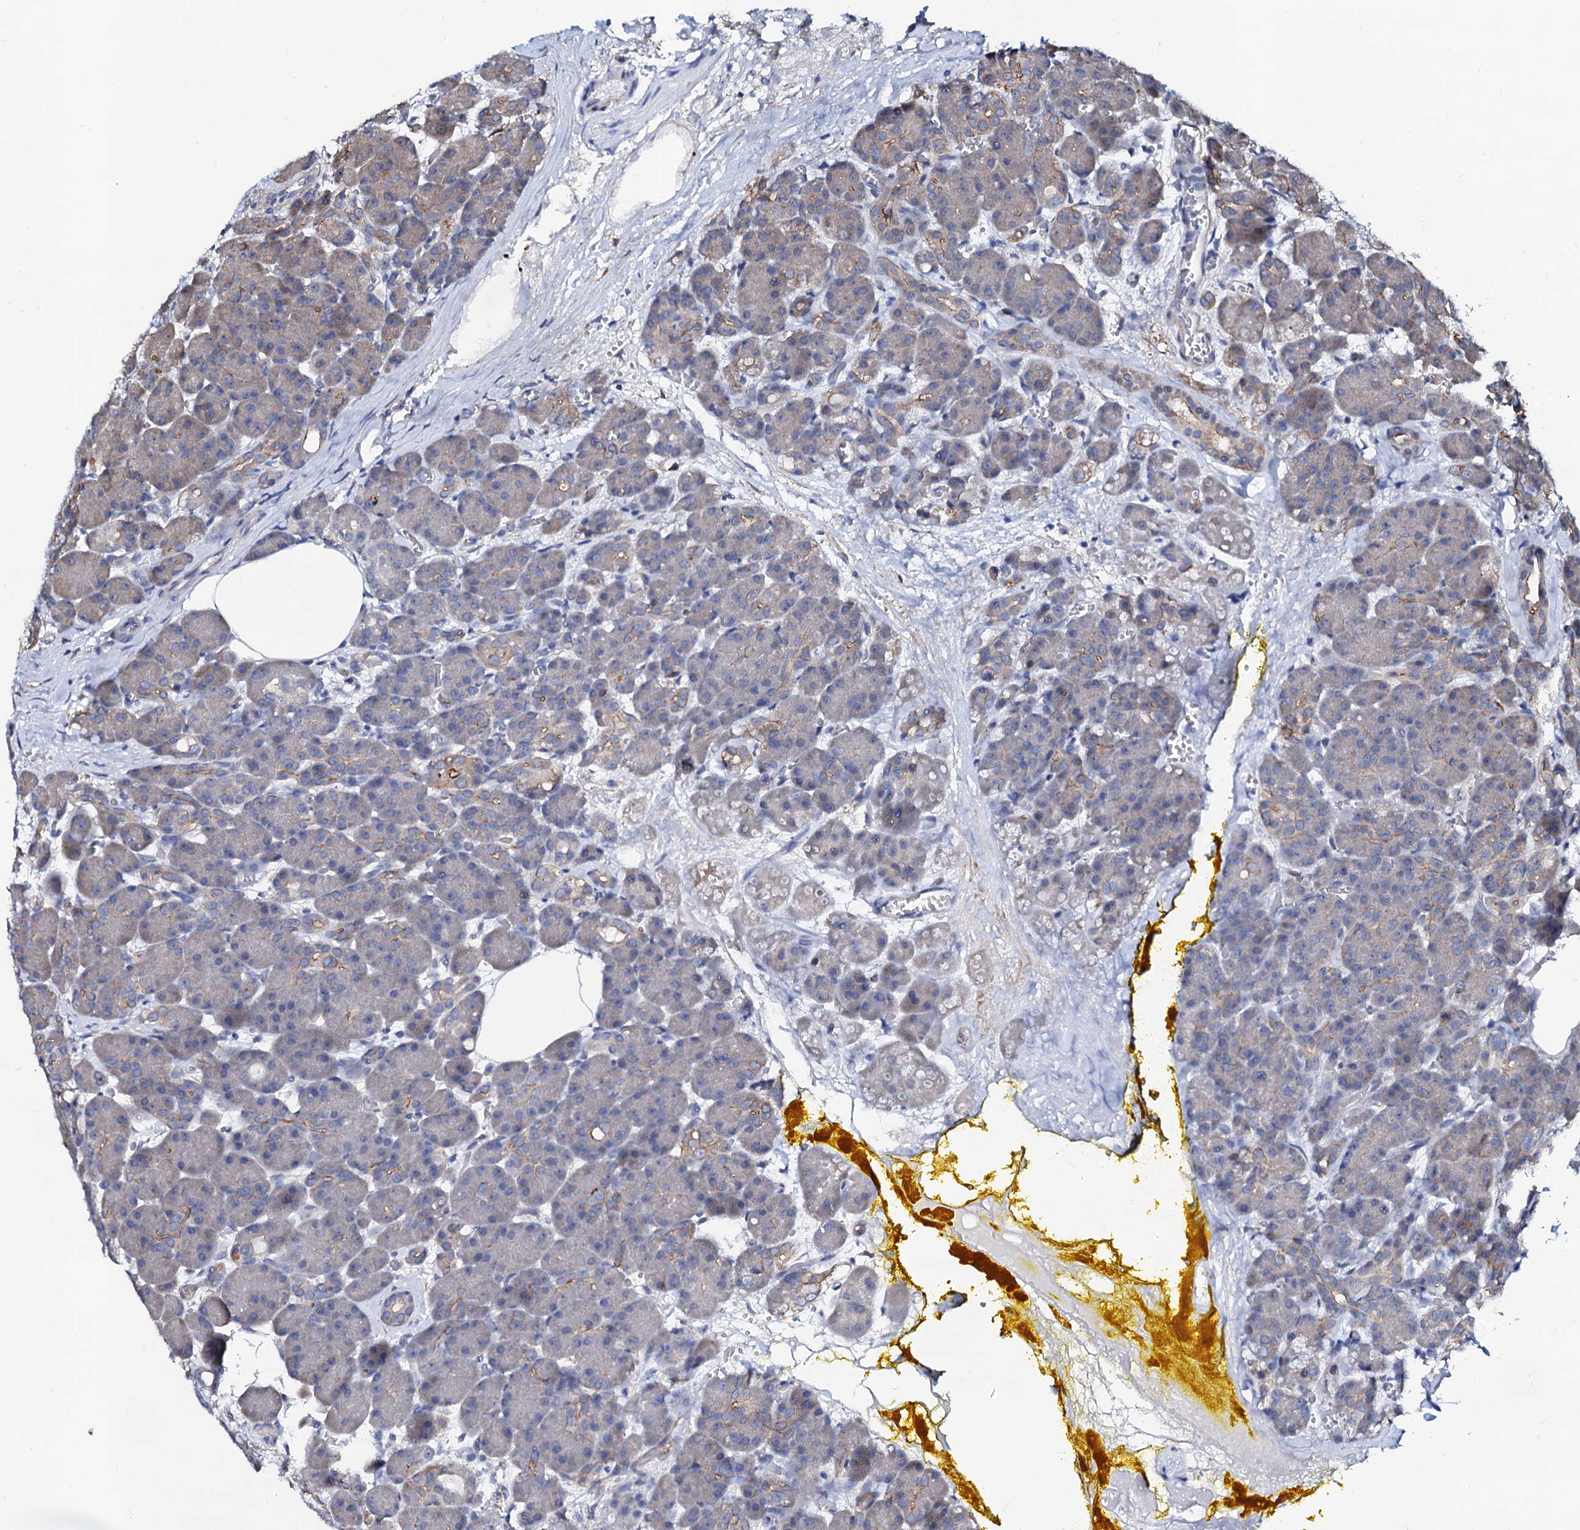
{"staining": {"intensity": "moderate", "quantity": "<25%", "location": "cytoplasmic/membranous"}, "tissue": "pancreas", "cell_type": "Exocrine glandular cells", "image_type": "normal", "snomed": [{"axis": "morphology", "description": "Normal tissue, NOS"}, {"axis": "topography", "description": "Pancreas"}], "caption": "Immunohistochemistry histopathology image of benign pancreas: human pancreas stained using immunohistochemistry displays low levels of moderate protein expression localized specifically in the cytoplasmic/membranous of exocrine glandular cells, appearing as a cytoplasmic/membranous brown color.", "gene": "GPR176", "patient": {"sex": "male", "age": 63}}